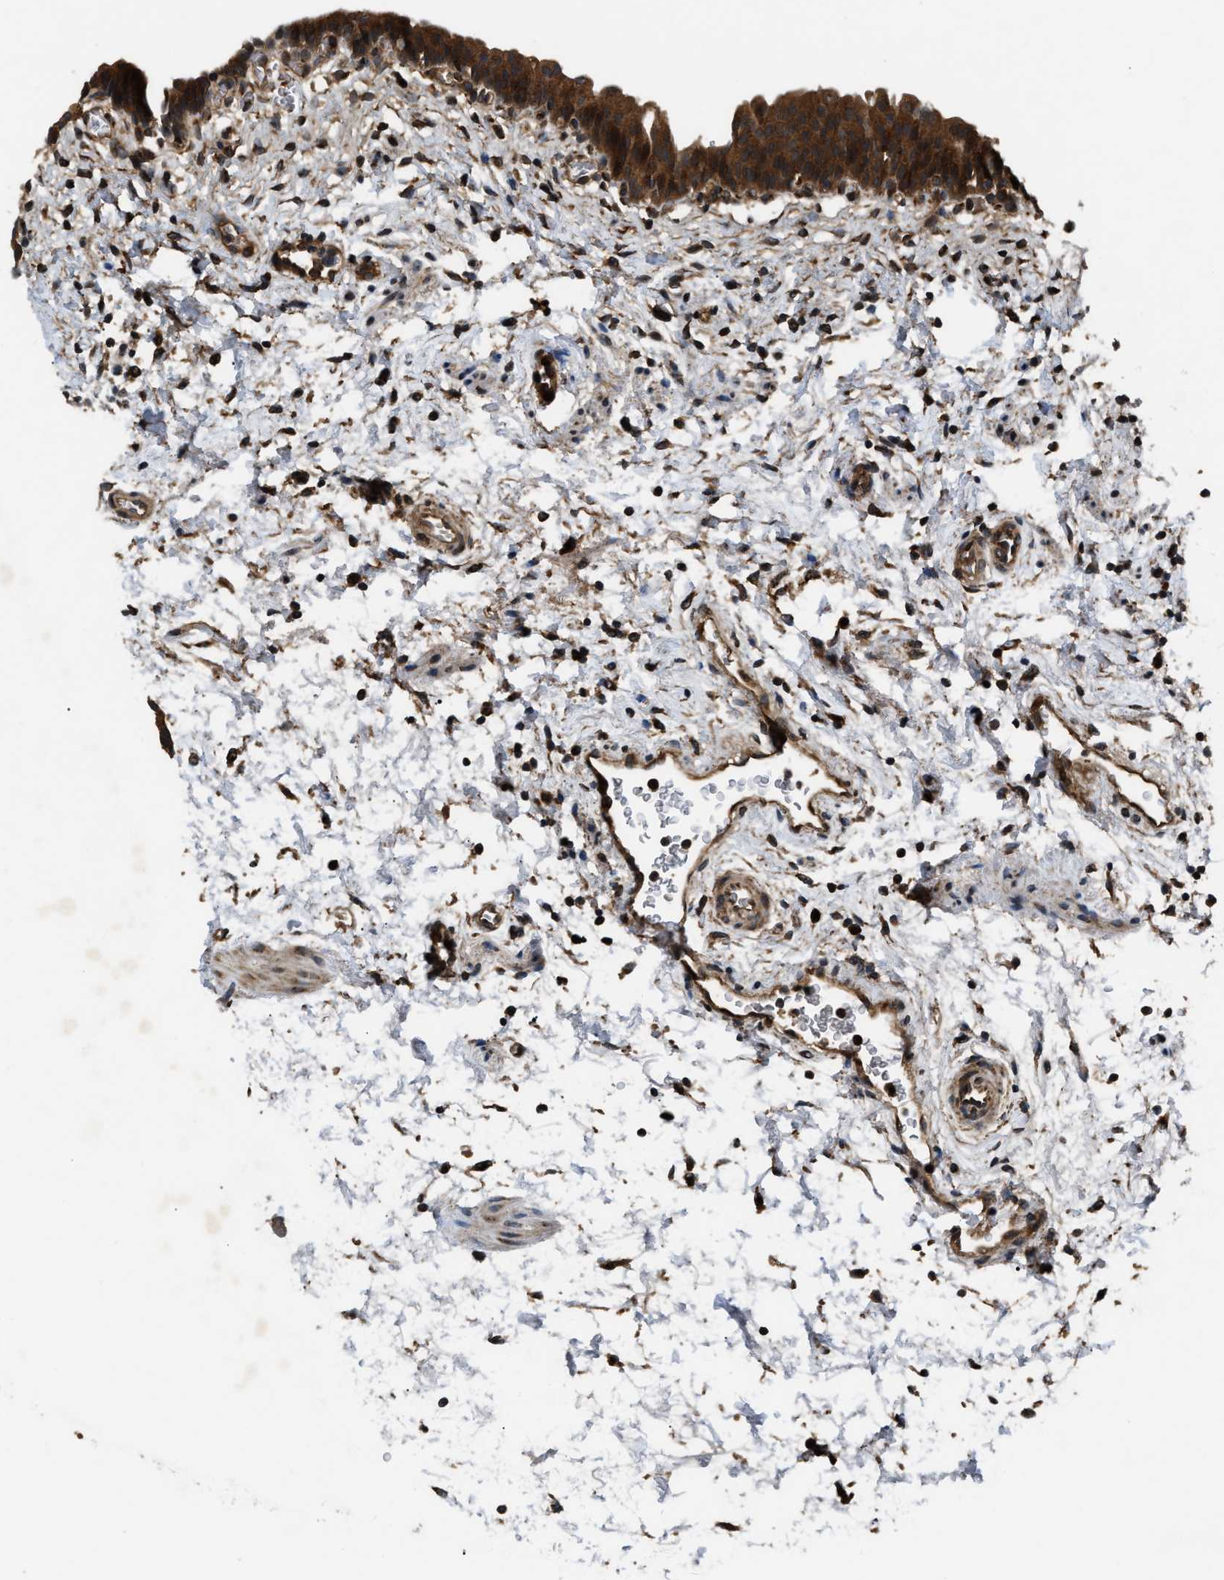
{"staining": {"intensity": "strong", "quantity": ">75%", "location": "cytoplasmic/membranous"}, "tissue": "urinary bladder", "cell_type": "Urothelial cells", "image_type": "normal", "snomed": [{"axis": "morphology", "description": "Normal tissue, NOS"}, {"axis": "topography", "description": "Urinary bladder"}], "caption": "Urinary bladder stained with DAB (3,3'-diaminobenzidine) immunohistochemistry shows high levels of strong cytoplasmic/membranous expression in approximately >75% of urothelial cells.", "gene": "PNPLA8", "patient": {"sex": "male", "age": 37}}